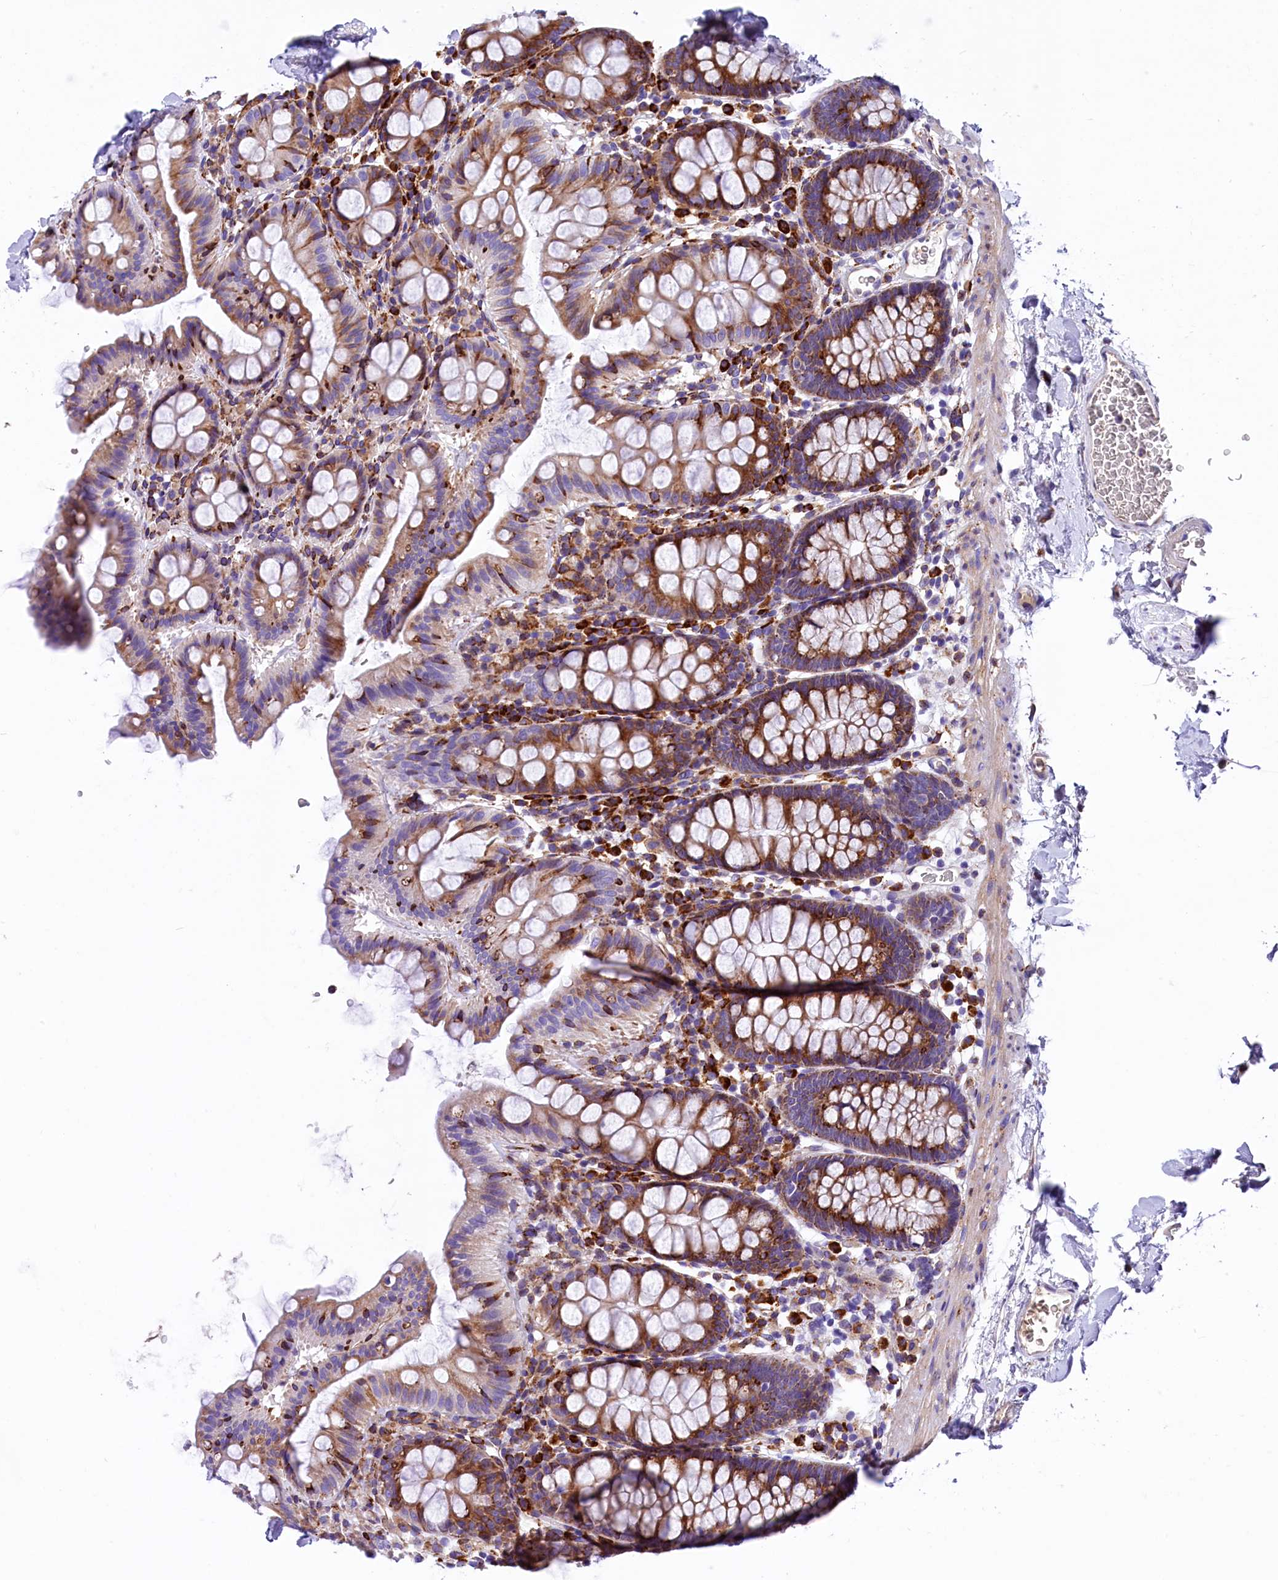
{"staining": {"intensity": "negative", "quantity": "none", "location": "none"}, "tissue": "colon", "cell_type": "Endothelial cells", "image_type": "normal", "snomed": [{"axis": "morphology", "description": "Normal tissue, NOS"}, {"axis": "topography", "description": "Colon"}], "caption": "Human colon stained for a protein using immunohistochemistry (IHC) reveals no staining in endothelial cells.", "gene": "CMTR2", "patient": {"sex": "male", "age": 75}}